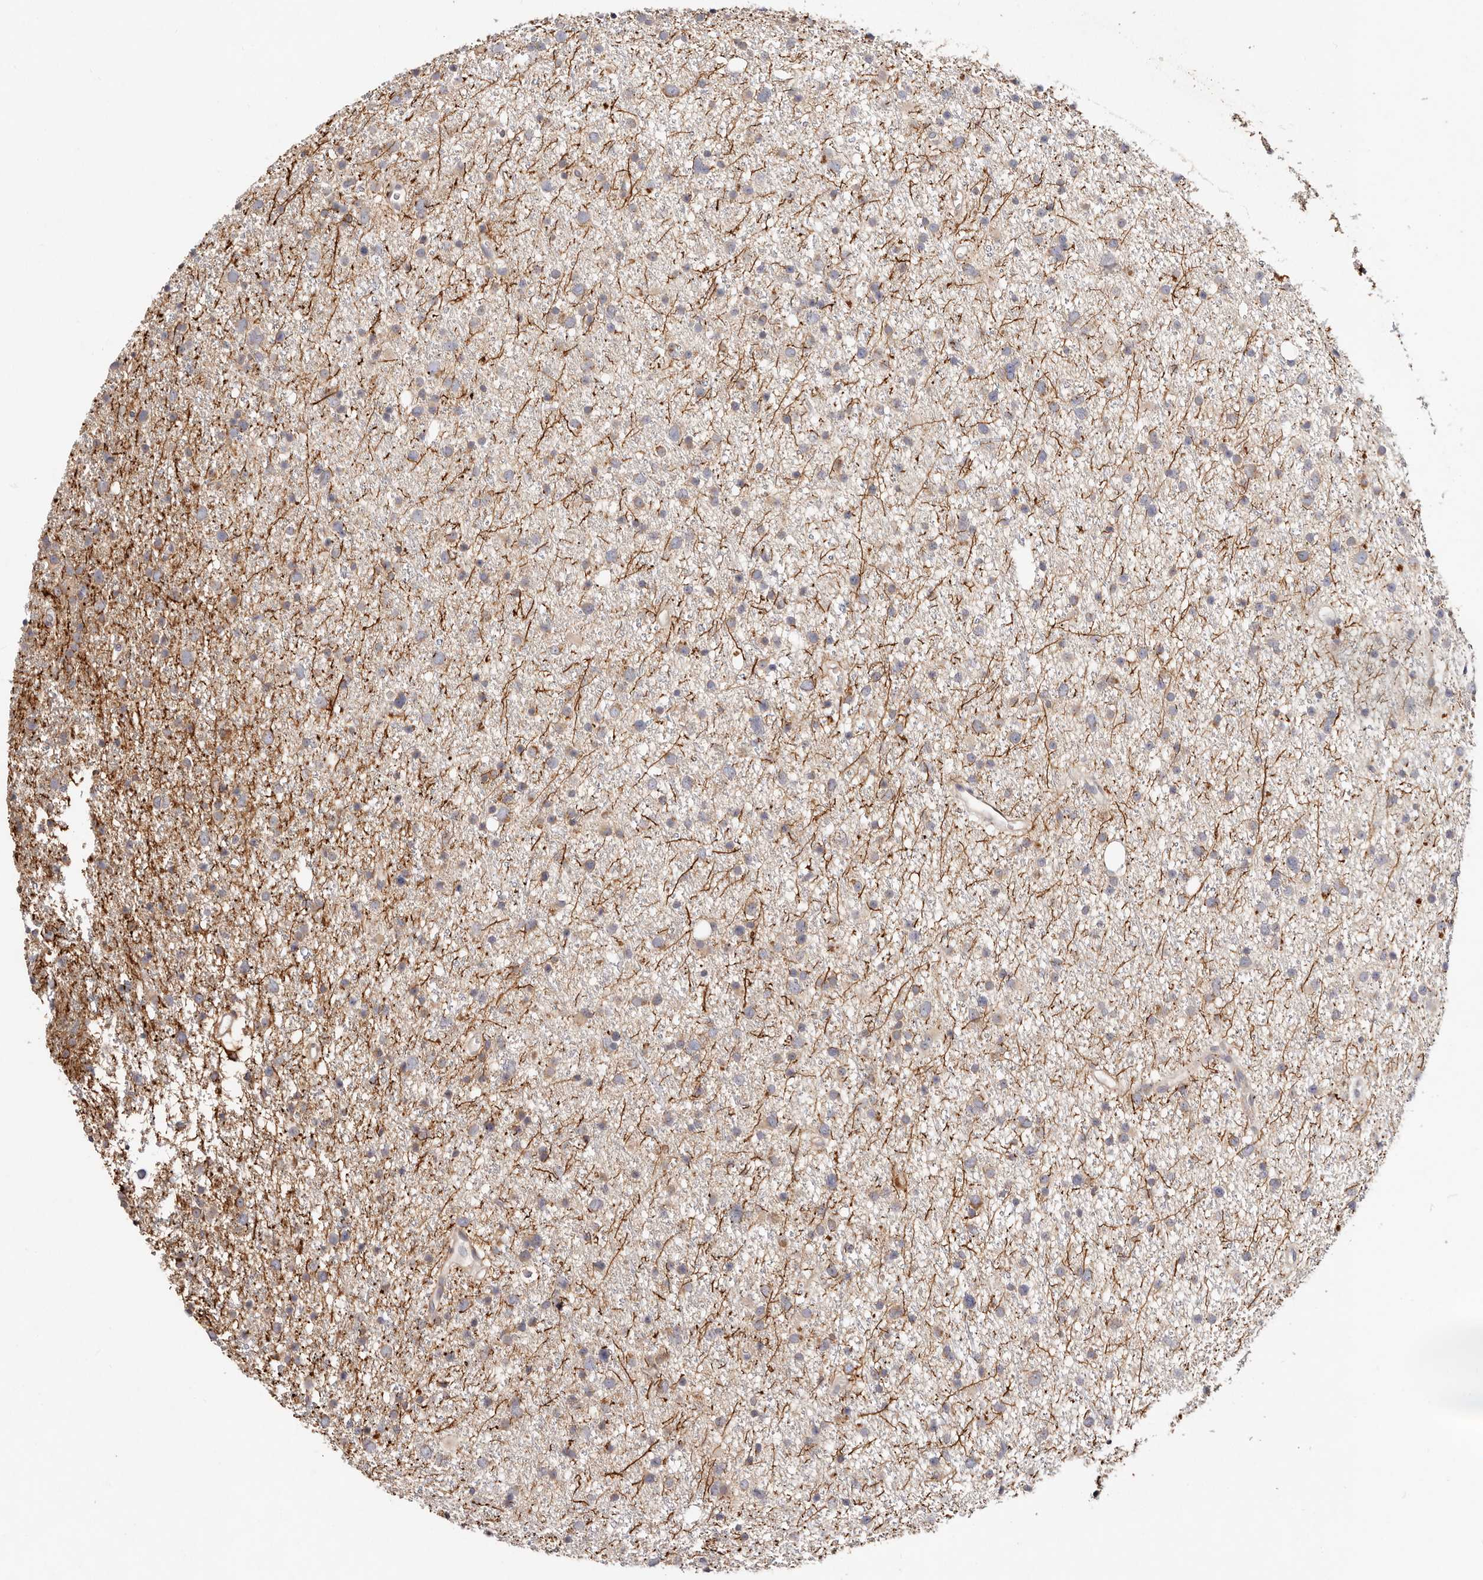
{"staining": {"intensity": "weak", "quantity": "25%-75%", "location": "cytoplasmic/membranous"}, "tissue": "glioma", "cell_type": "Tumor cells", "image_type": "cancer", "snomed": [{"axis": "morphology", "description": "Glioma, malignant, Low grade"}, {"axis": "topography", "description": "Cerebral cortex"}], "caption": "Approximately 25%-75% of tumor cells in malignant glioma (low-grade) exhibit weak cytoplasmic/membranous protein expression as visualized by brown immunohistochemical staining.", "gene": "VIPAS39", "patient": {"sex": "female", "age": 39}}